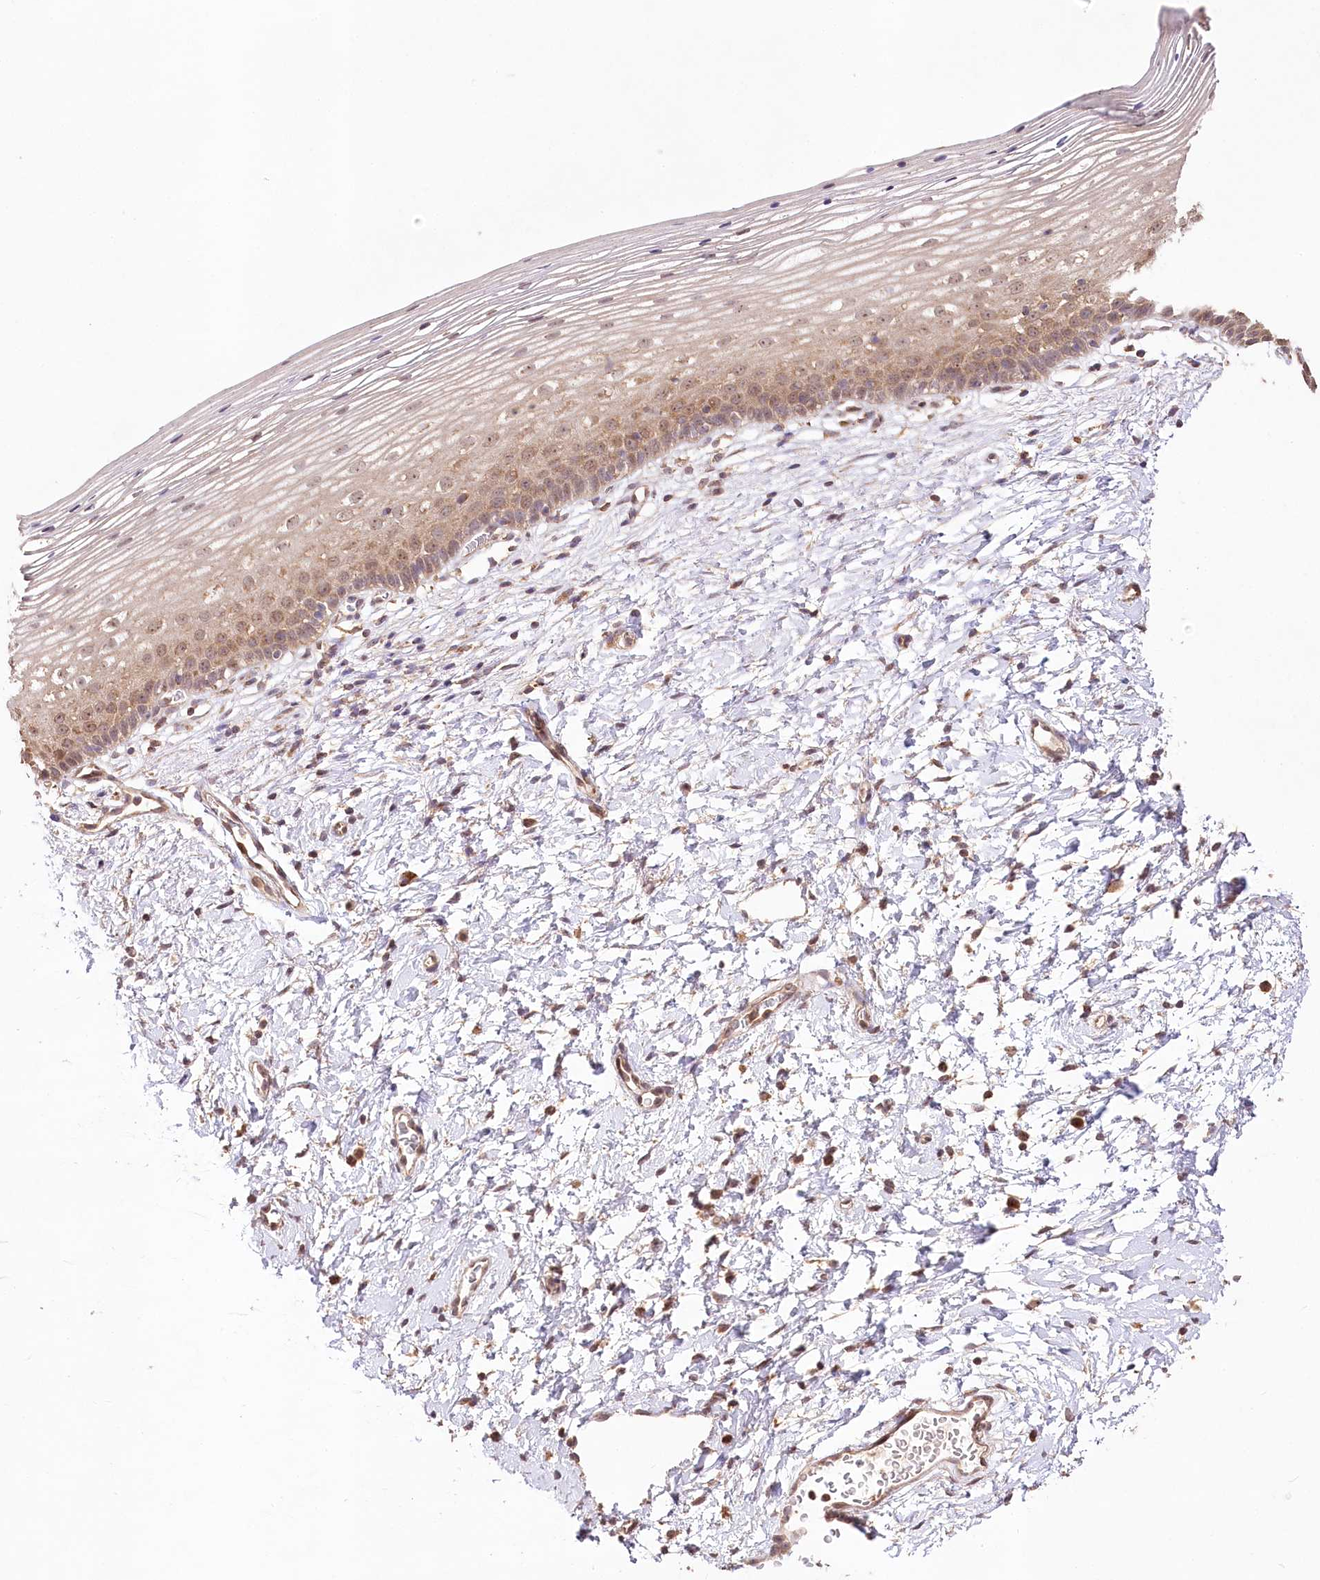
{"staining": {"intensity": "moderate", "quantity": ">75%", "location": "cytoplasmic/membranous"}, "tissue": "cervix", "cell_type": "Glandular cells", "image_type": "normal", "snomed": [{"axis": "morphology", "description": "Normal tissue, NOS"}, {"axis": "topography", "description": "Cervix"}], "caption": "IHC image of normal human cervix stained for a protein (brown), which exhibits medium levels of moderate cytoplasmic/membranous staining in about >75% of glandular cells.", "gene": "DMXL1", "patient": {"sex": "female", "age": 72}}